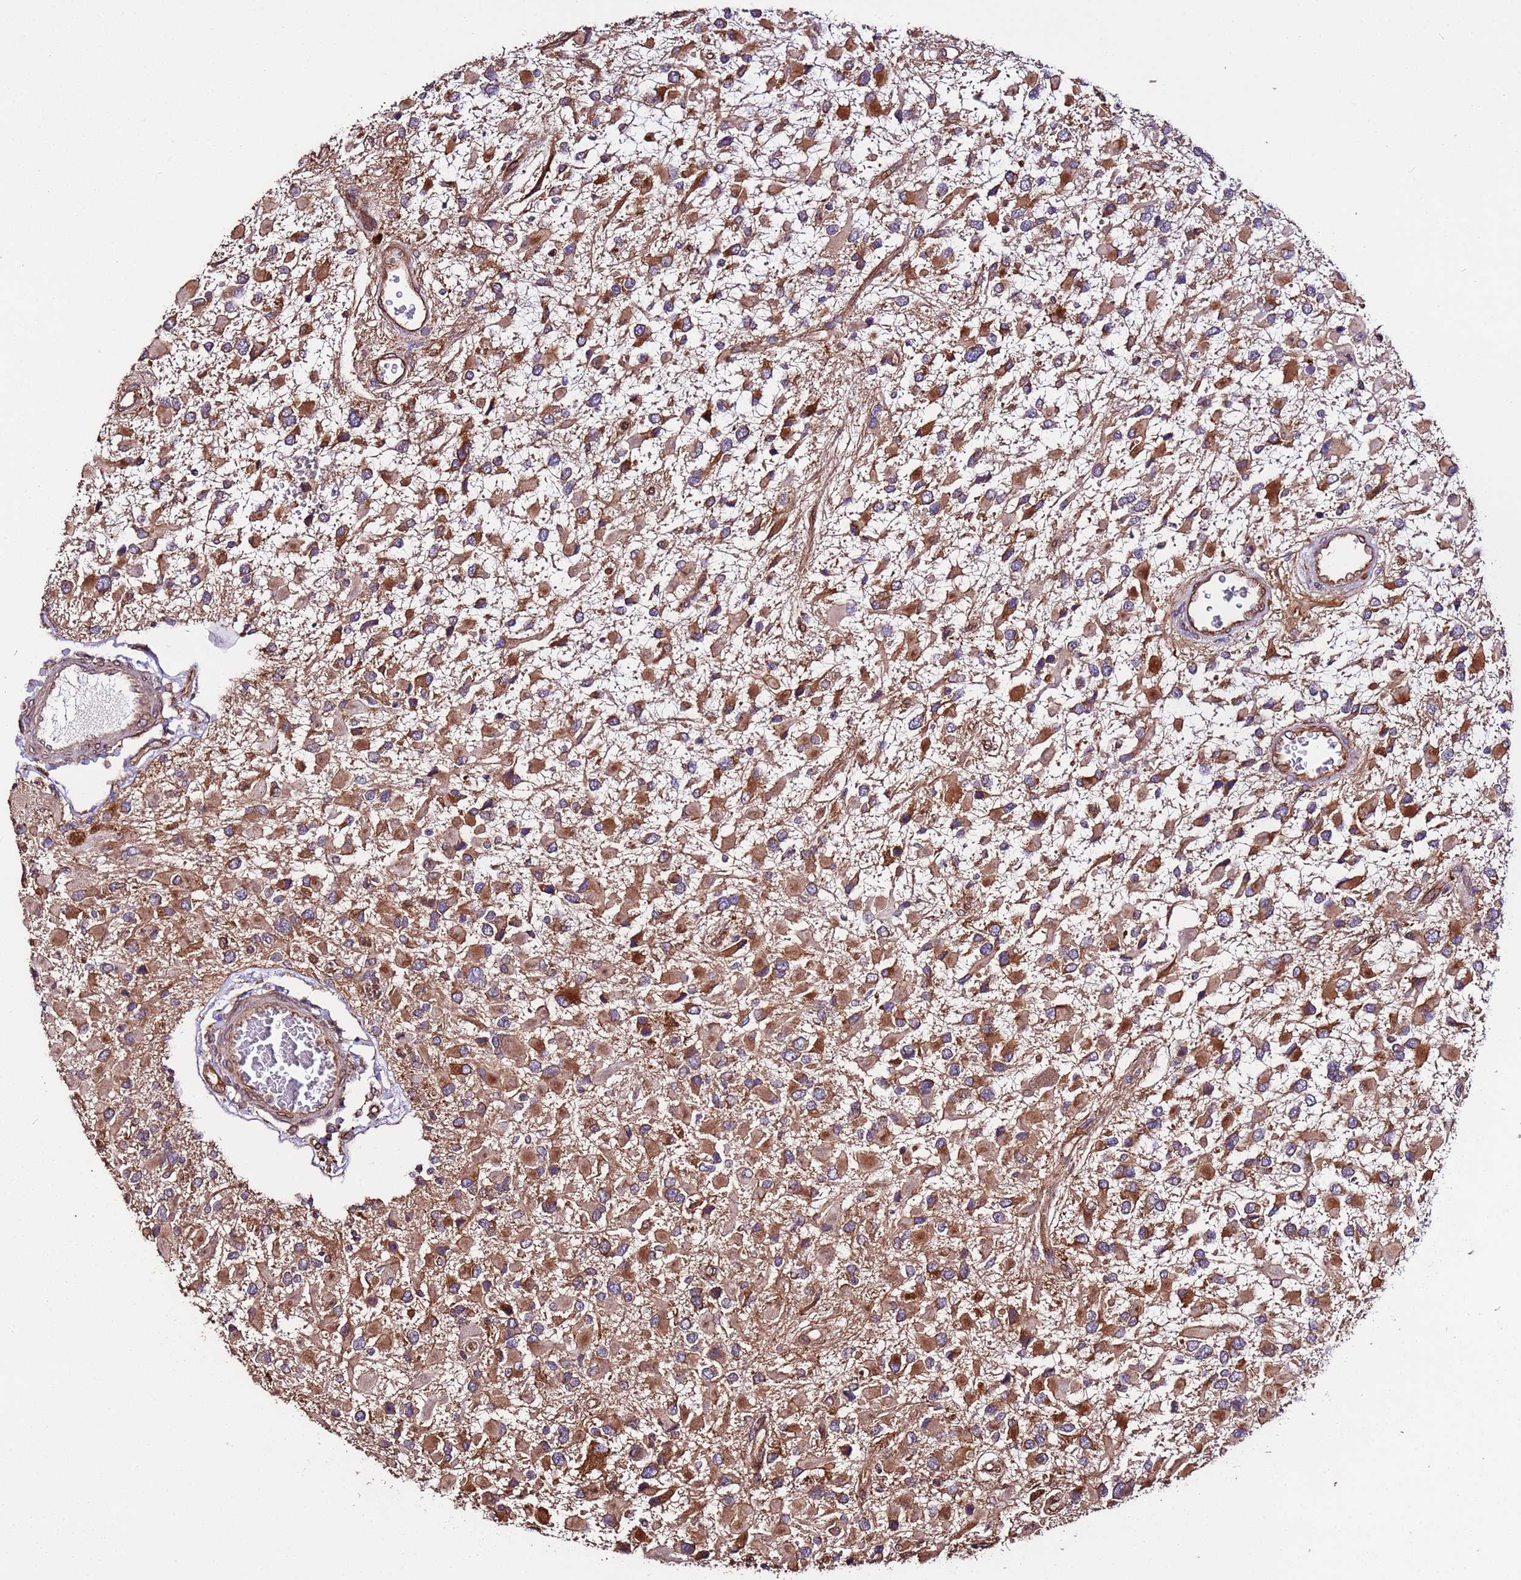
{"staining": {"intensity": "moderate", "quantity": ">75%", "location": "cytoplasmic/membranous"}, "tissue": "glioma", "cell_type": "Tumor cells", "image_type": "cancer", "snomed": [{"axis": "morphology", "description": "Glioma, malignant, High grade"}, {"axis": "topography", "description": "Brain"}], "caption": "Protein expression analysis of human malignant high-grade glioma reveals moderate cytoplasmic/membranous positivity in about >75% of tumor cells.", "gene": "SLC41A3", "patient": {"sex": "male", "age": 53}}